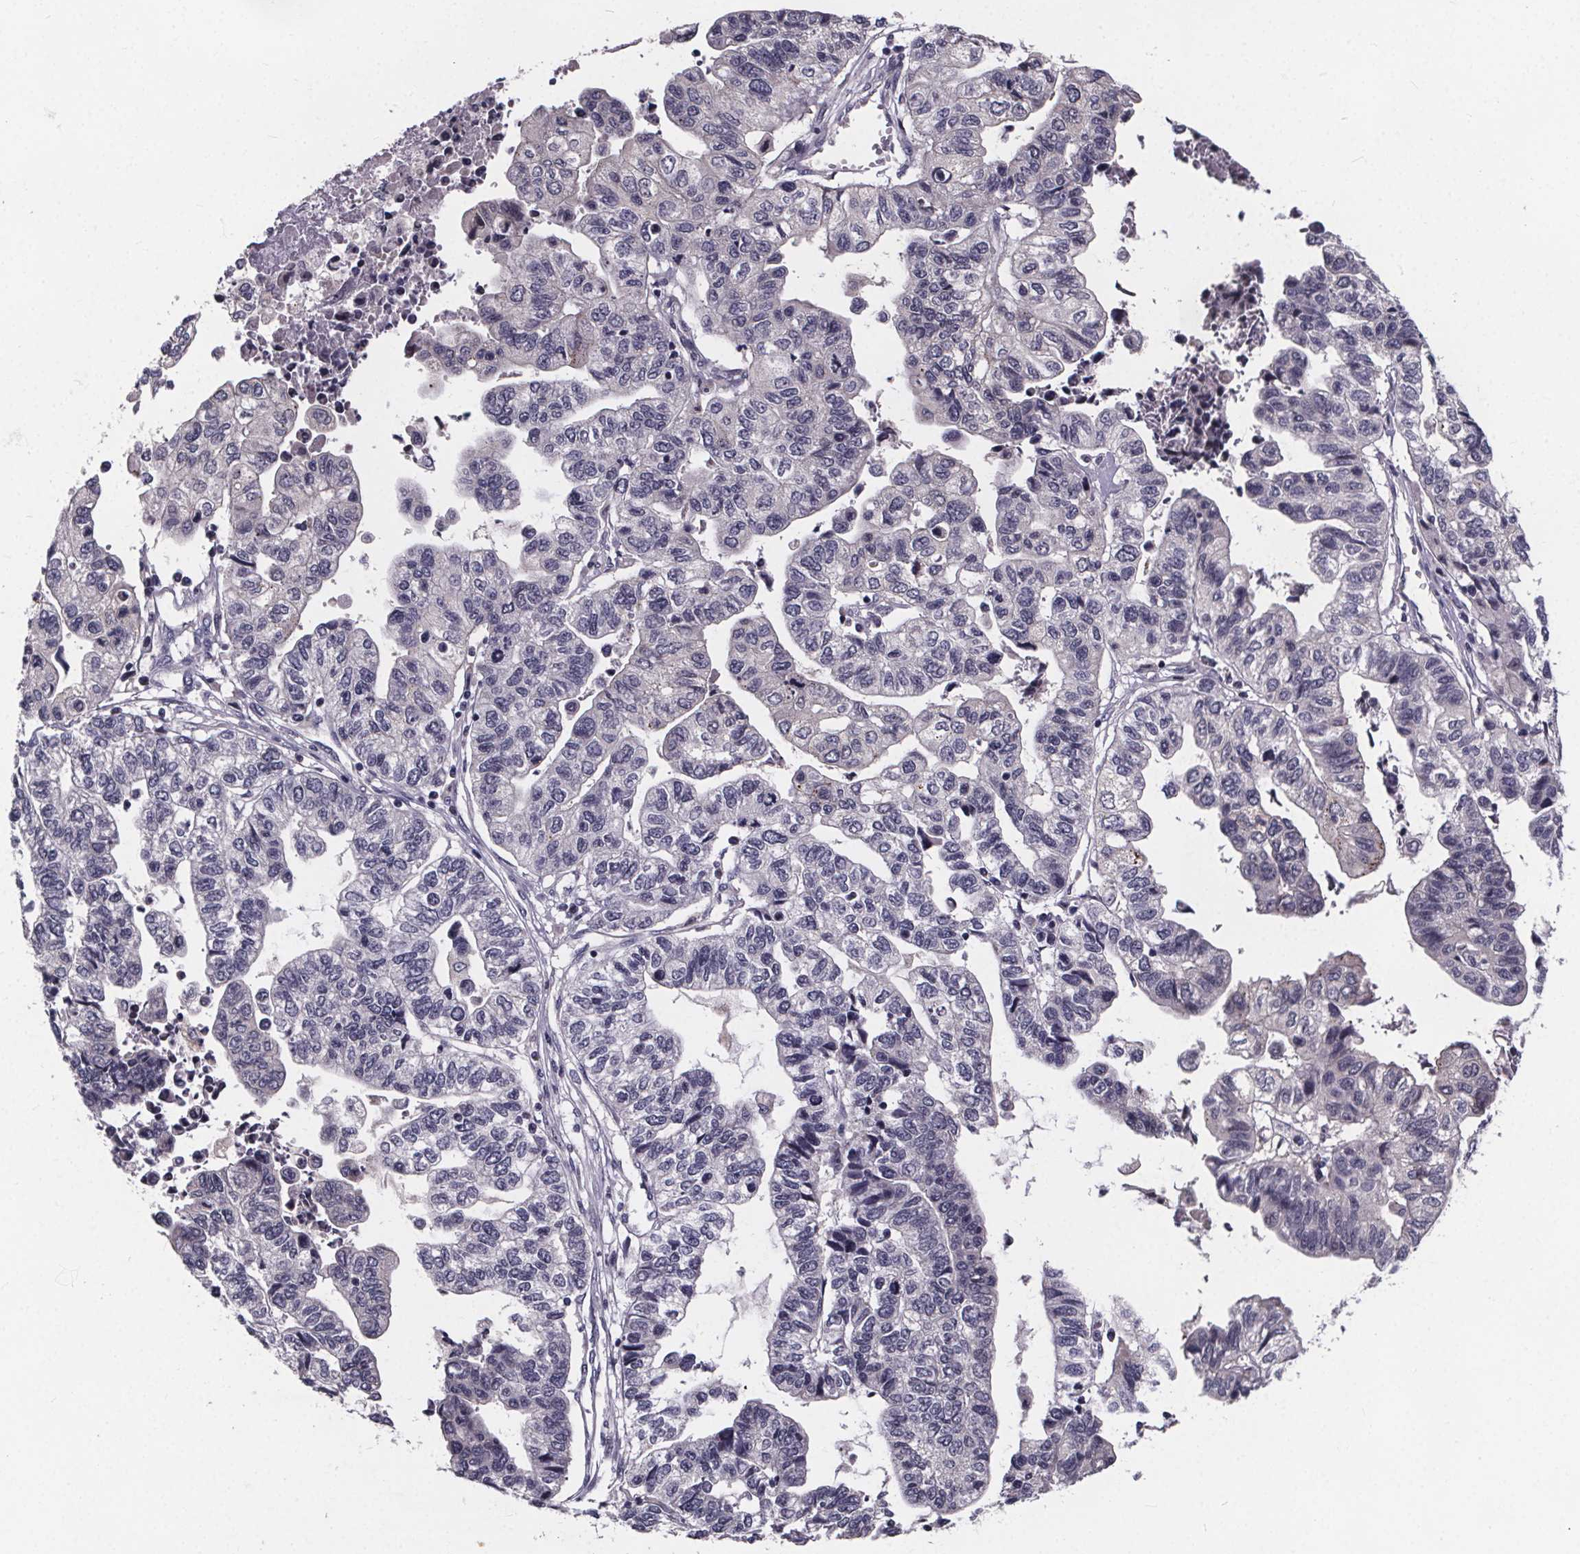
{"staining": {"intensity": "negative", "quantity": "none", "location": "none"}, "tissue": "stomach cancer", "cell_type": "Tumor cells", "image_type": "cancer", "snomed": [{"axis": "morphology", "description": "Adenocarcinoma, NOS"}, {"axis": "topography", "description": "Stomach, upper"}], "caption": "DAB immunohistochemical staining of human stomach cancer displays no significant positivity in tumor cells. (Brightfield microscopy of DAB (3,3'-diaminobenzidine) immunohistochemistry (IHC) at high magnification).", "gene": "FAM181B", "patient": {"sex": "female", "age": 67}}